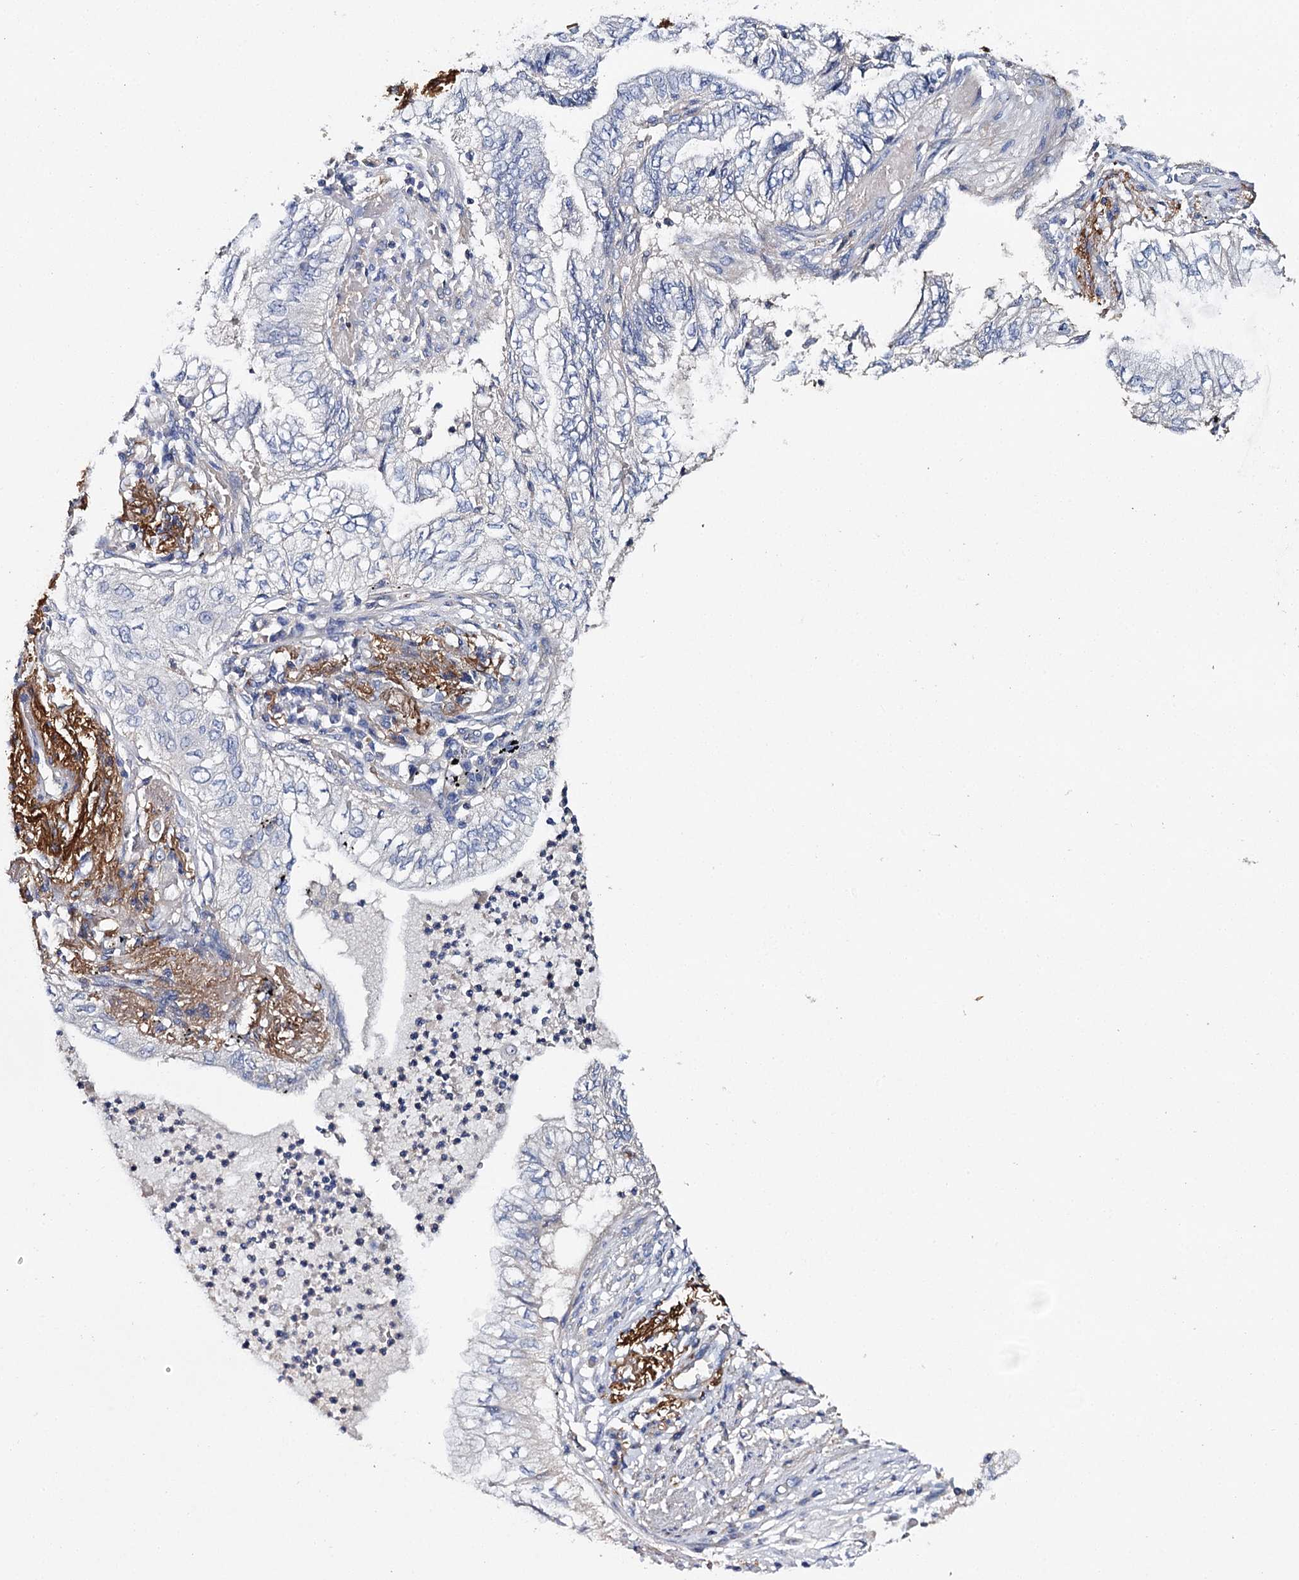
{"staining": {"intensity": "negative", "quantity": "none", "location": "none"}, "tissue": "lung cancer", "cell_type": "Tumor cells", "image_type": "cancer", "snomed": [{"axis": "morphology", "description": "Adenocarcinoma, NOS"}, {"axis": "topography", "description": "Lung"}], "caption": "Protein analysis of lung adenocarcinoma demonstrates no significant staining in tumor cells.", "gene": "EPYC", "patient": {"sex": "female", "age": 70}}